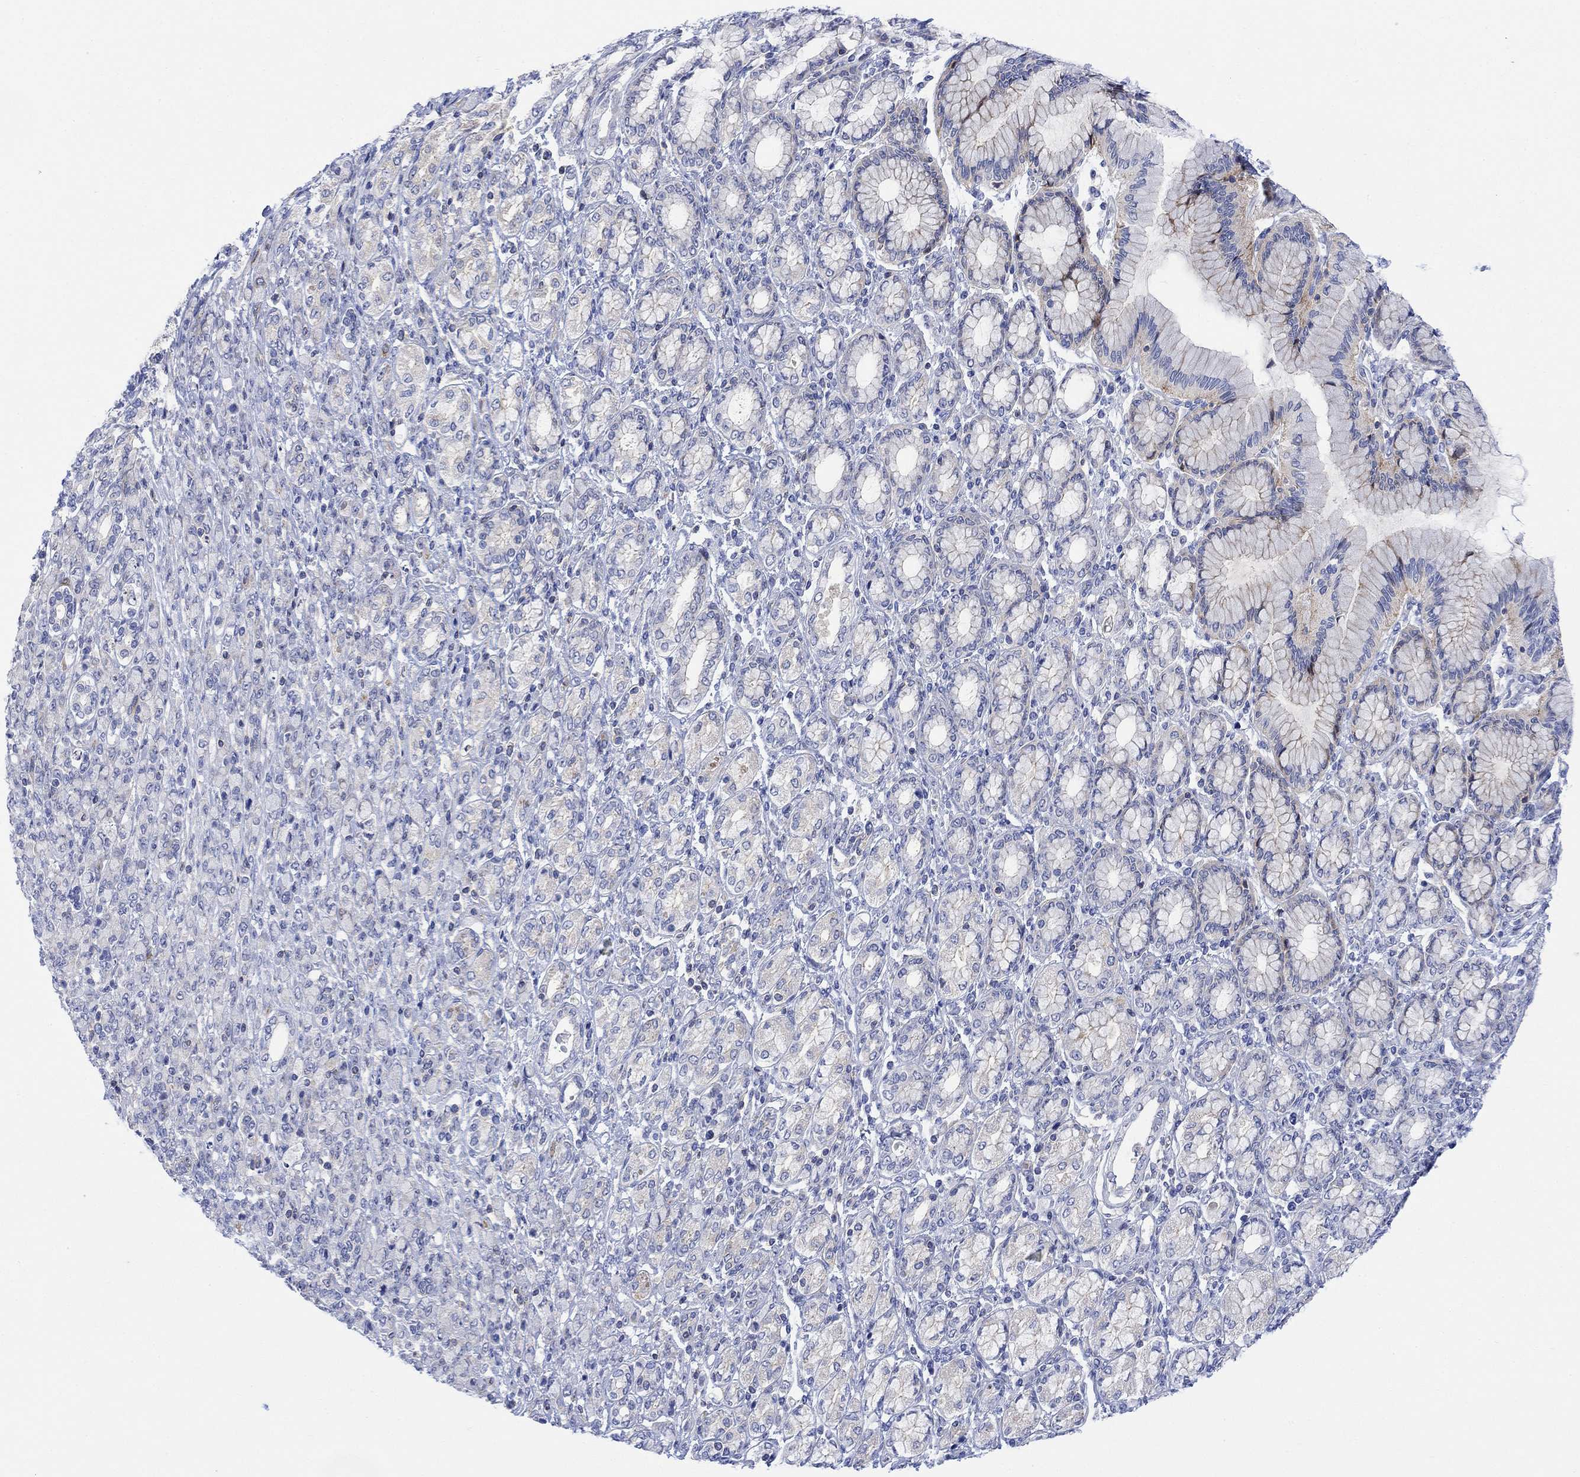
{"staining": {"intensity": "negative", "quantity": "none", "location": "none"}, "tissue": "stomach cancer", "cell_type": "Tumor cells", "image_type": "cancer", "snomed": [{"axis": "morphology", "description": "Normal tissue, NOS"}, {"axis": "morphology", "description": "Adenocarcinoma, NOS"}, {"axis": "topography", "description": "Stomach"}], "caption": "Immunohistochemical staining of stomach cancer (adenocarcinoma) exhibits no significant staining in tumor cells. (DAB immunohistochemistry (IHC) visualized using brightfield microscopy, high magnification).", "gene": "ARSK", "patient": {"sex": "female", "age": 79}}